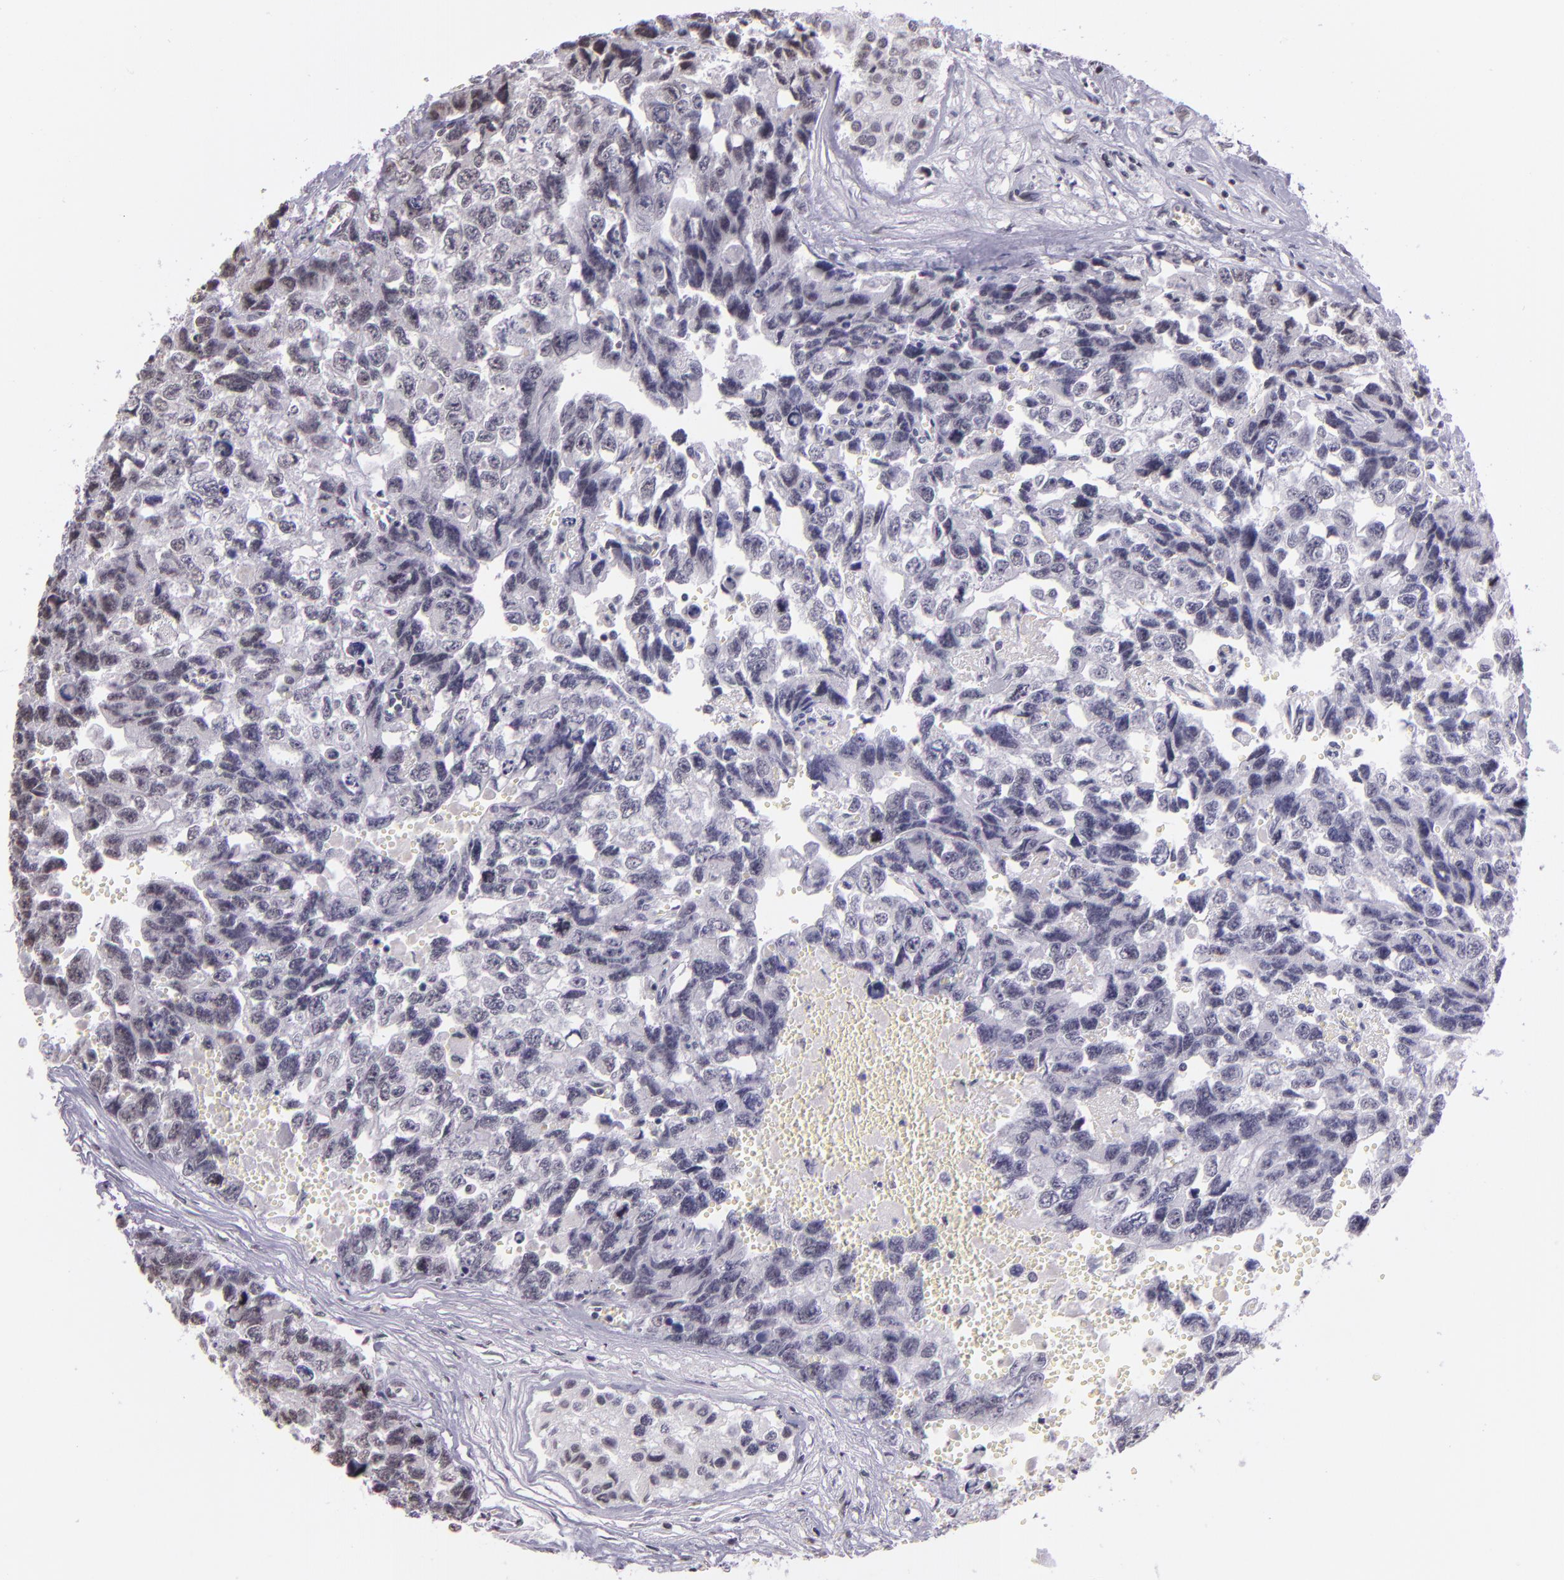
{"staining": {"intensity": "negative", "quantity": "none", "location": "none"}, "tissue": "testis cancer", "cell_type": "Tumor cells", "image_type": "cancer", "snomed": [{"axis": "morphology", "description": "Carcinoma, Embryonal, NOS"}, {"axis": "topography", "description": "Testis"}], "caption": "An IHC histopathology image of testis cancer (embryonal carcinoma) is shown. There is no staining in tumor cells of testis cancer (embryonal carcinoma).", "gene": "USF1", "patient": {"sex": "male", "age": 31}}